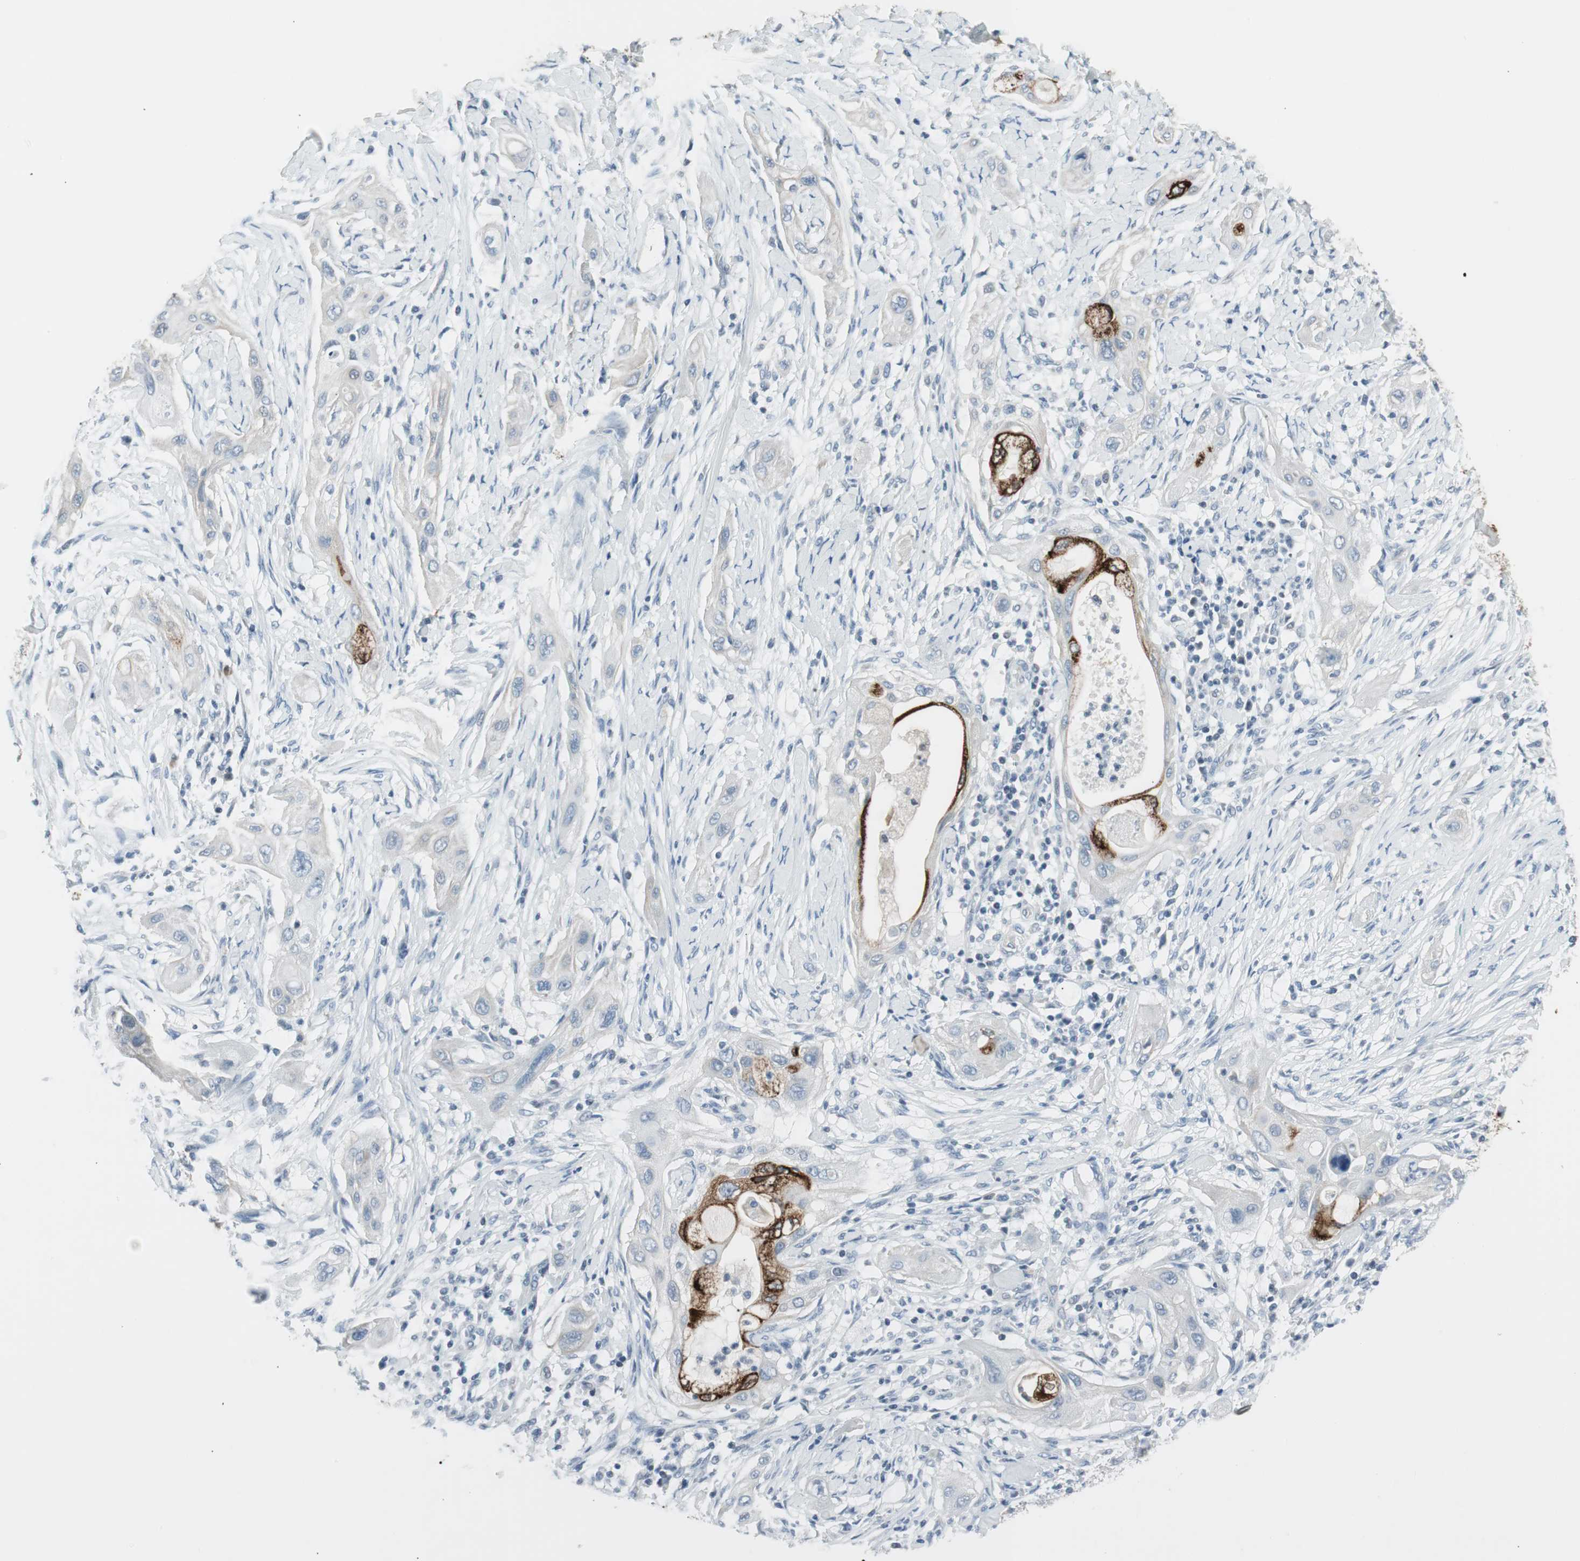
{"staining": {"intensity": "strong", "quantity": "<25%", "location": "cytoplasmic/membranous"}, "tissue": "lung cancer", "cell_type": "Tumor cells", "image_type": "cancer", "snomed": [{"axis": "morphology", "description": "Squamous cell carcinoma, NOS"}, {"axis": "topography", "description": "Lung"}], "caption": "This photomicrograph exhibits immunohistochemistry (IHC) staining of lung cancer, with medium strong cytoplasmic/membranous positivity in approximately <25% of tumor cells.", "gene": "AGR2", "patient": {"sex": "female", "age": 47}}